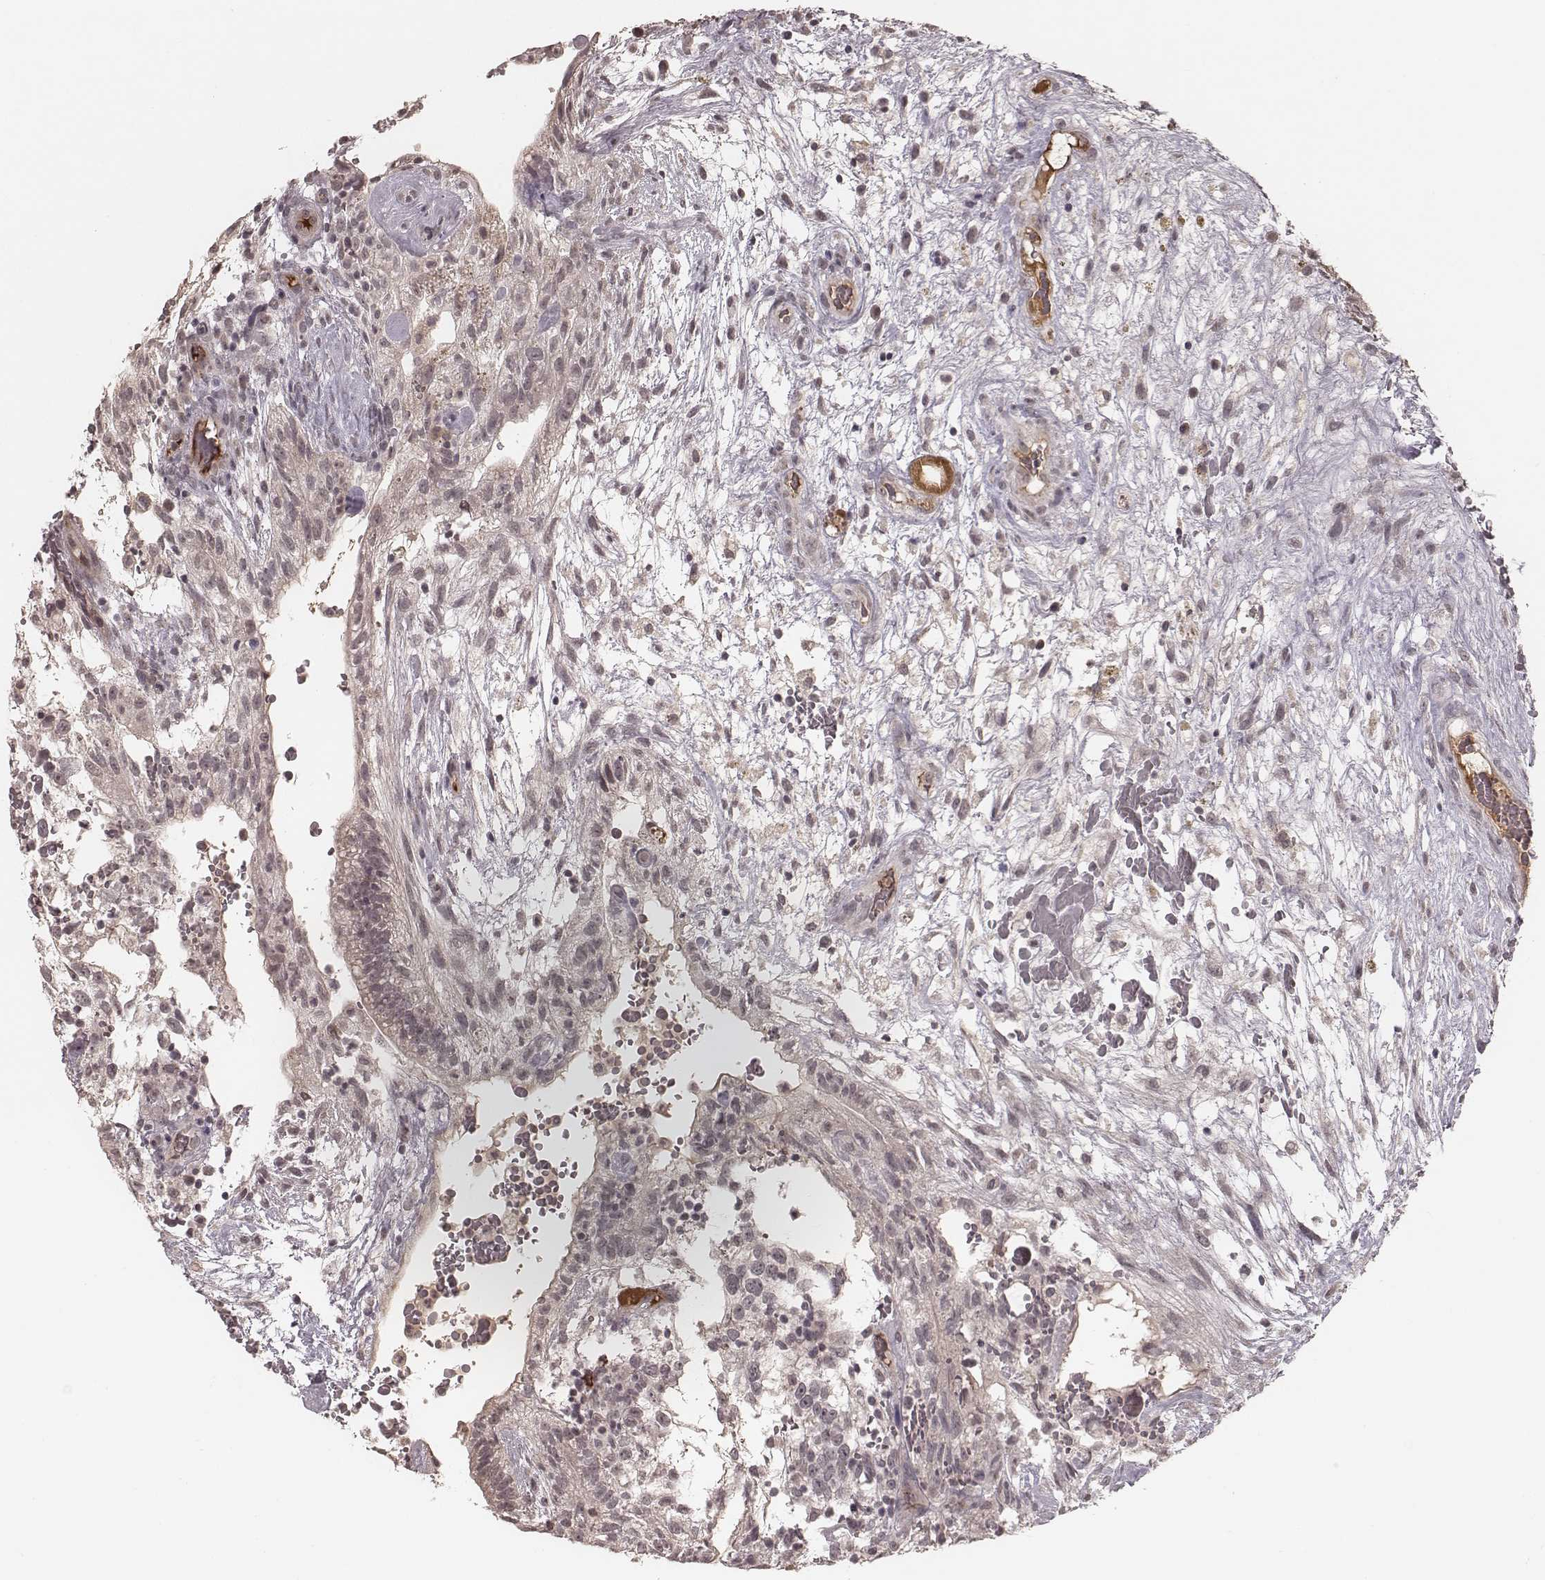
{"staining": {"intensity": "negative", "quantity": "none", "location": "none"}, "tissue": "testis cancer", "cell_type": "Tumor cells", "image_type": "cancer", "snomed": [{"axis": "morphology", "description": "Normal tissue, NOS"}, {"axis": "morphology", "description": "Carcinoma, Embryonal, NOS"}, {"axis": "topography", "description": "Testis"}], "caption": "Testis cancer (embryonal carcinoma) was stained to show a protein in brown. There is no significant positivity in tumor cells.", "gene": "IL5", "patient": {"sex": "male", "age": 32}}